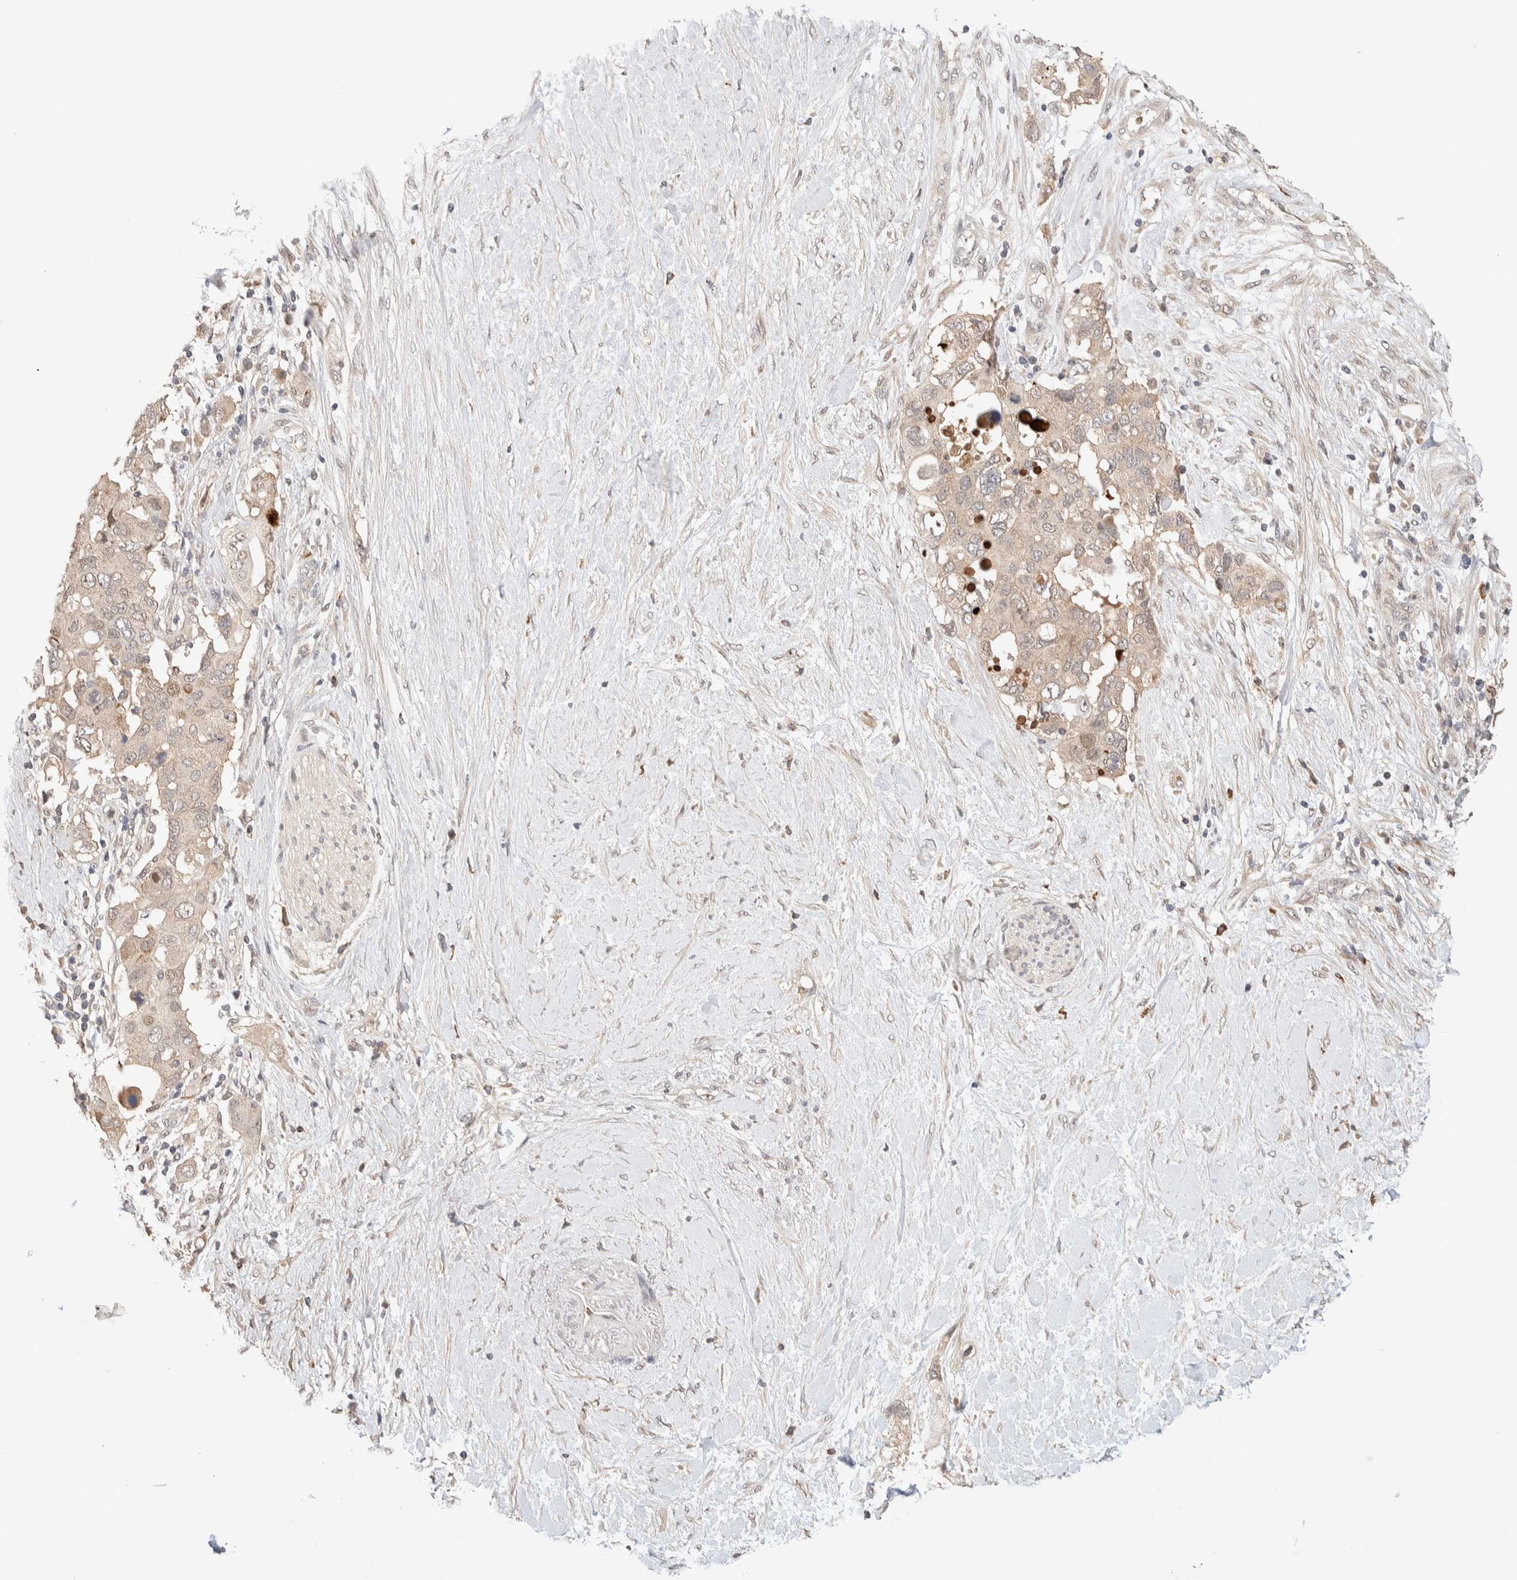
{"staining": {"intensity": "weak", "quantity": "<25%", "location": "cytoplasmic/membranous"}, "tissue": "pancreatic cancer", "cell_type": "Tumor cells", "image_type": "cancer", "snomed": [{"axis": "morphology", "description": "Adenocarcinoma, NOS"}, {"axis": "topography", "description": "Pancreas"}], "caption": "DAB immunohistochemical staining of human pancreatic adenocarcinoma demonstrates no significant staining in tumor cells. (Brightfield microscopy of DAB immunohistochemistry (IHC) at high magnification).", "gene": "CASK", "patient": {"sex": "female", "age": 56}}